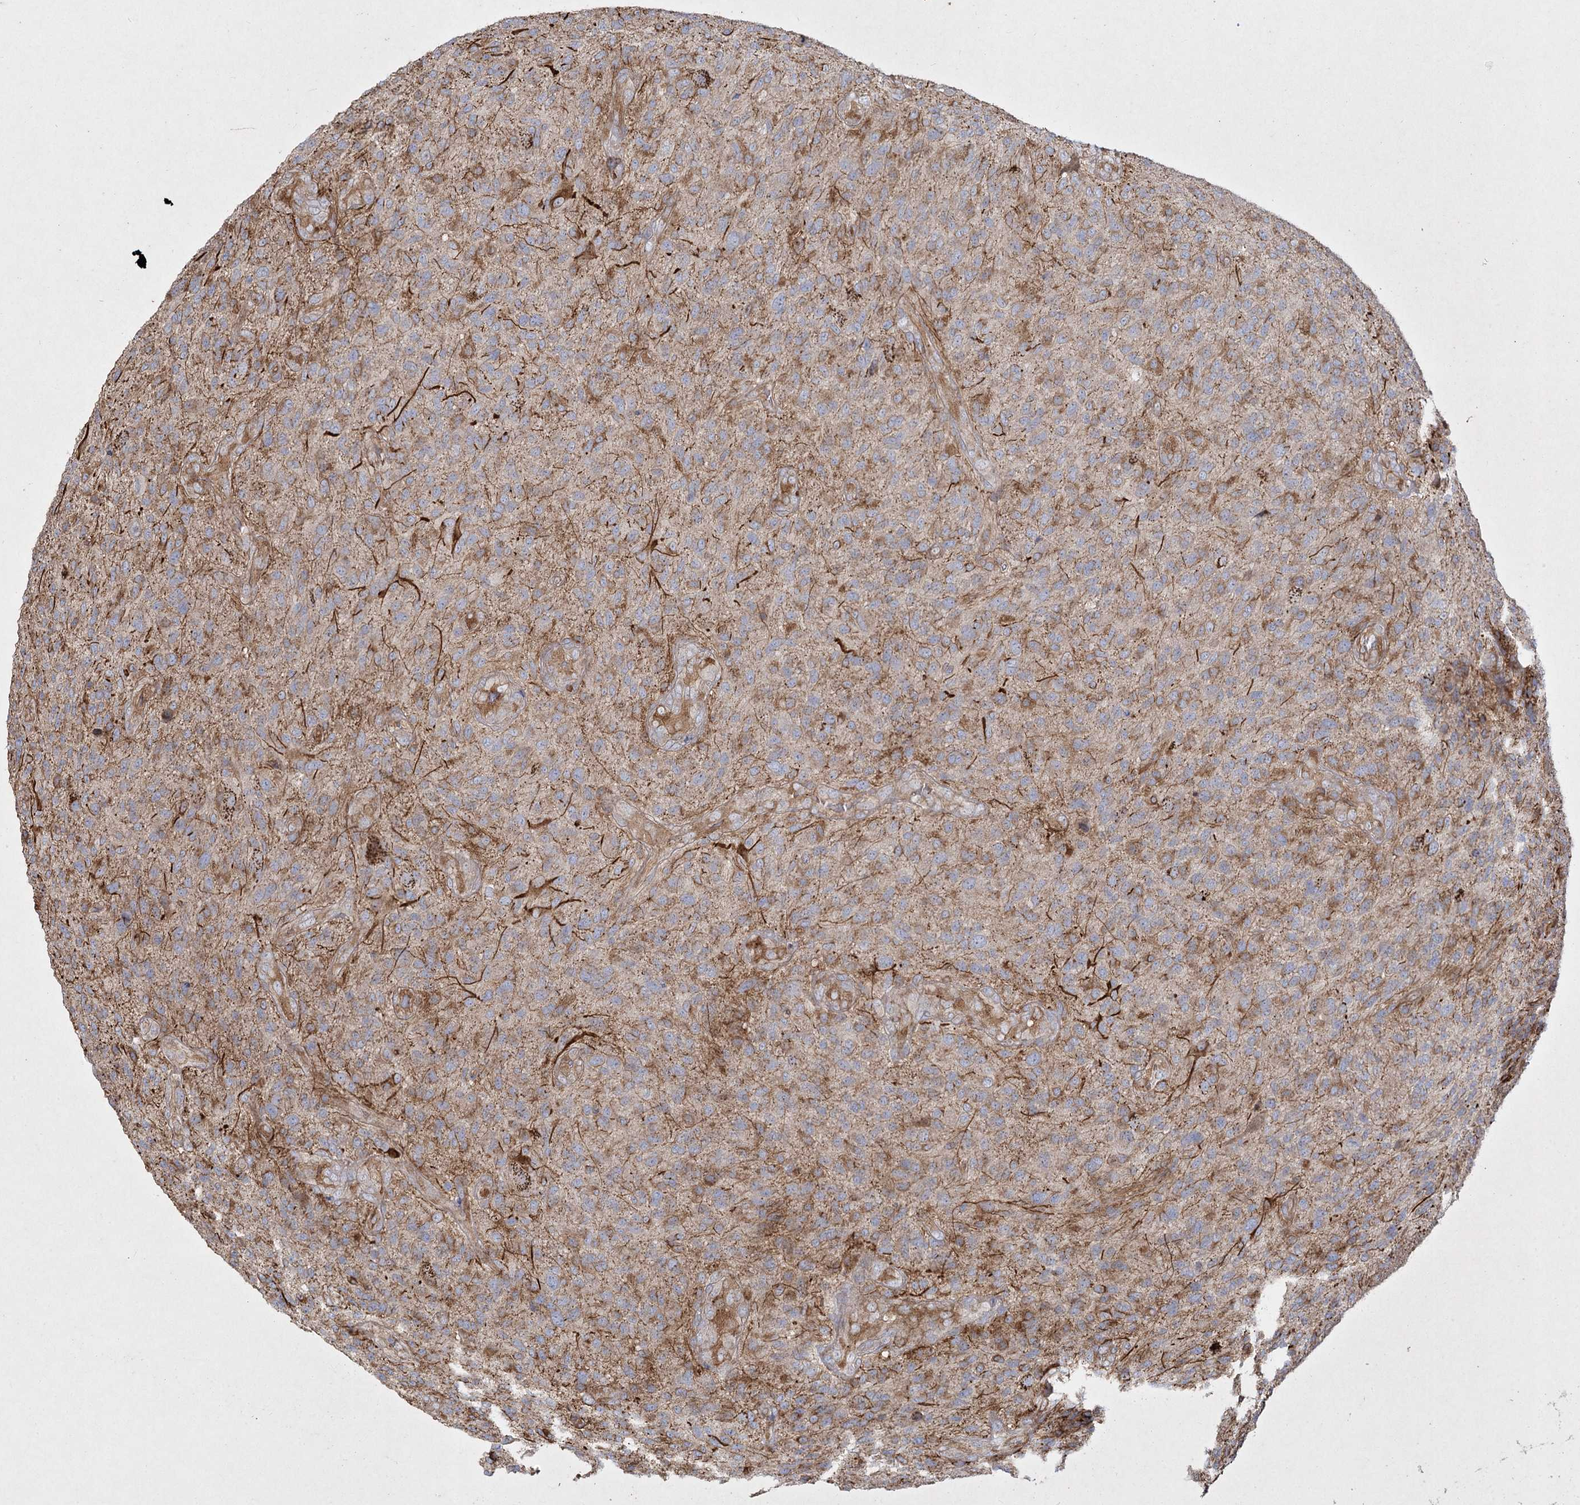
{"staining": {"intensity": "negative", "quantity": "none", "location": "none"}, "tissue": "glioma", "cell_type": "Tumor cells", "image_type": "cancer", "snomed": [{"axis": "morphology", "description": "Glioma, malignant, High grade"}, {"axis": "topography", "description": "Brain"}], "caption": "IHC histopathology image of neoplastic tissue: malignant glioma (high-grade) stained with DAB (3,3'-diaminobenzidine) exhibits no significant protein positivity in tumor cells. (Stains: DAB (3,3'-diaminobenzidine) immunohistochemistry (IHC) with hematoxylin counter stain, Microscopy: brightfield microscopy at high magnification).", "gene": "SH3TC1", "patient": {"sex": "male", "age": 47}}